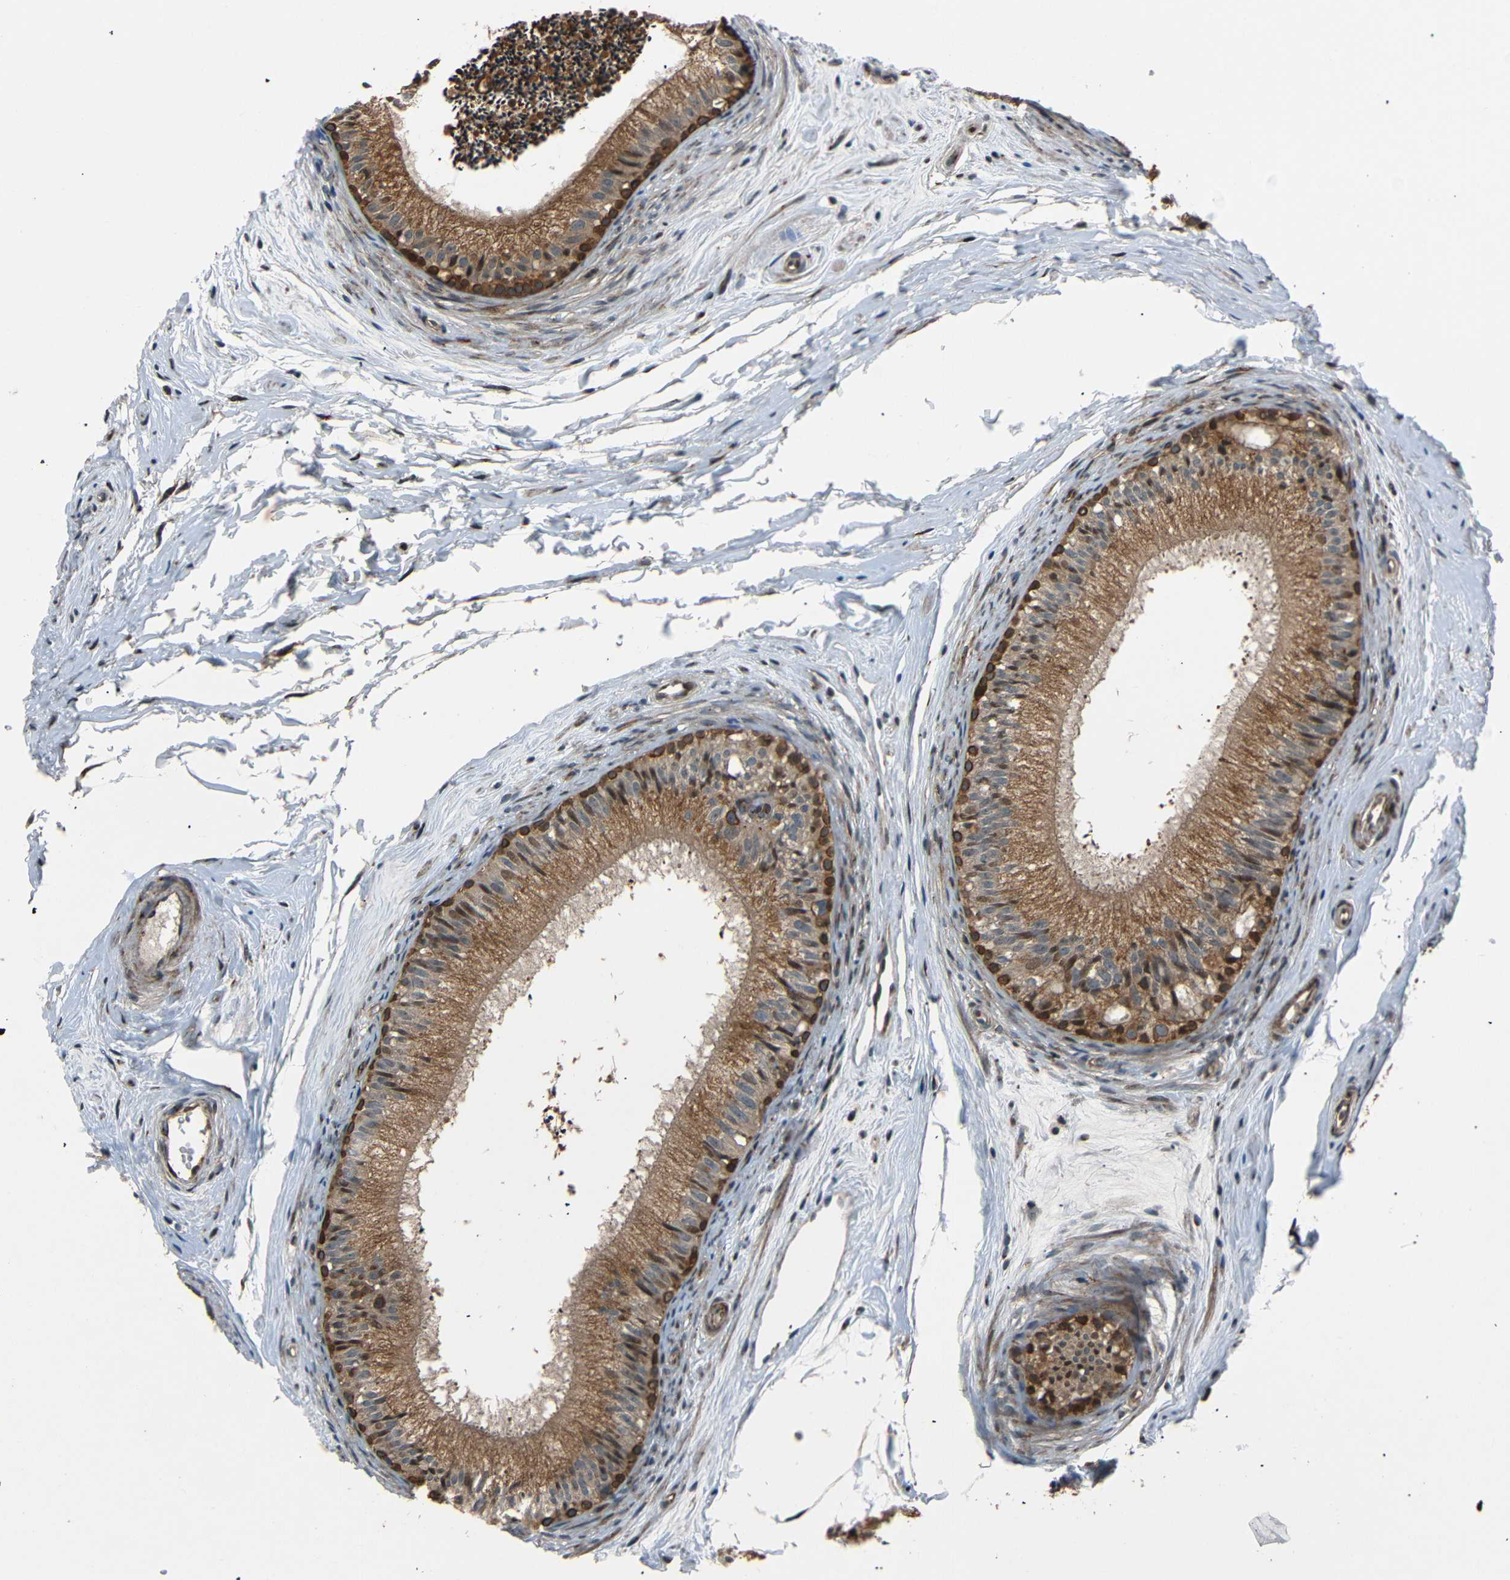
{"staining": {"intensity": "moderate", "quantity": ">75%", "location": "cytoplasmic/membranous"}, "tissue": "epididymis", "cell_type": "Glandular cells", "image_type": "normal", "snomed": [{"axis": "morphology", "description": "Normal tissue, NOS"}, {"axis": "topography", "description": "Epididymis"}], "caption": "Immunohistochemistry (IHC) photomicrograph of normal human epididymis stained for a protein (brown), which displays medium levels of moderate cytoplasmic/membranous staining in about >75% of glandular cells.", "gene": "AKAP9", "patient": {"sex": "male", "age": 56}}